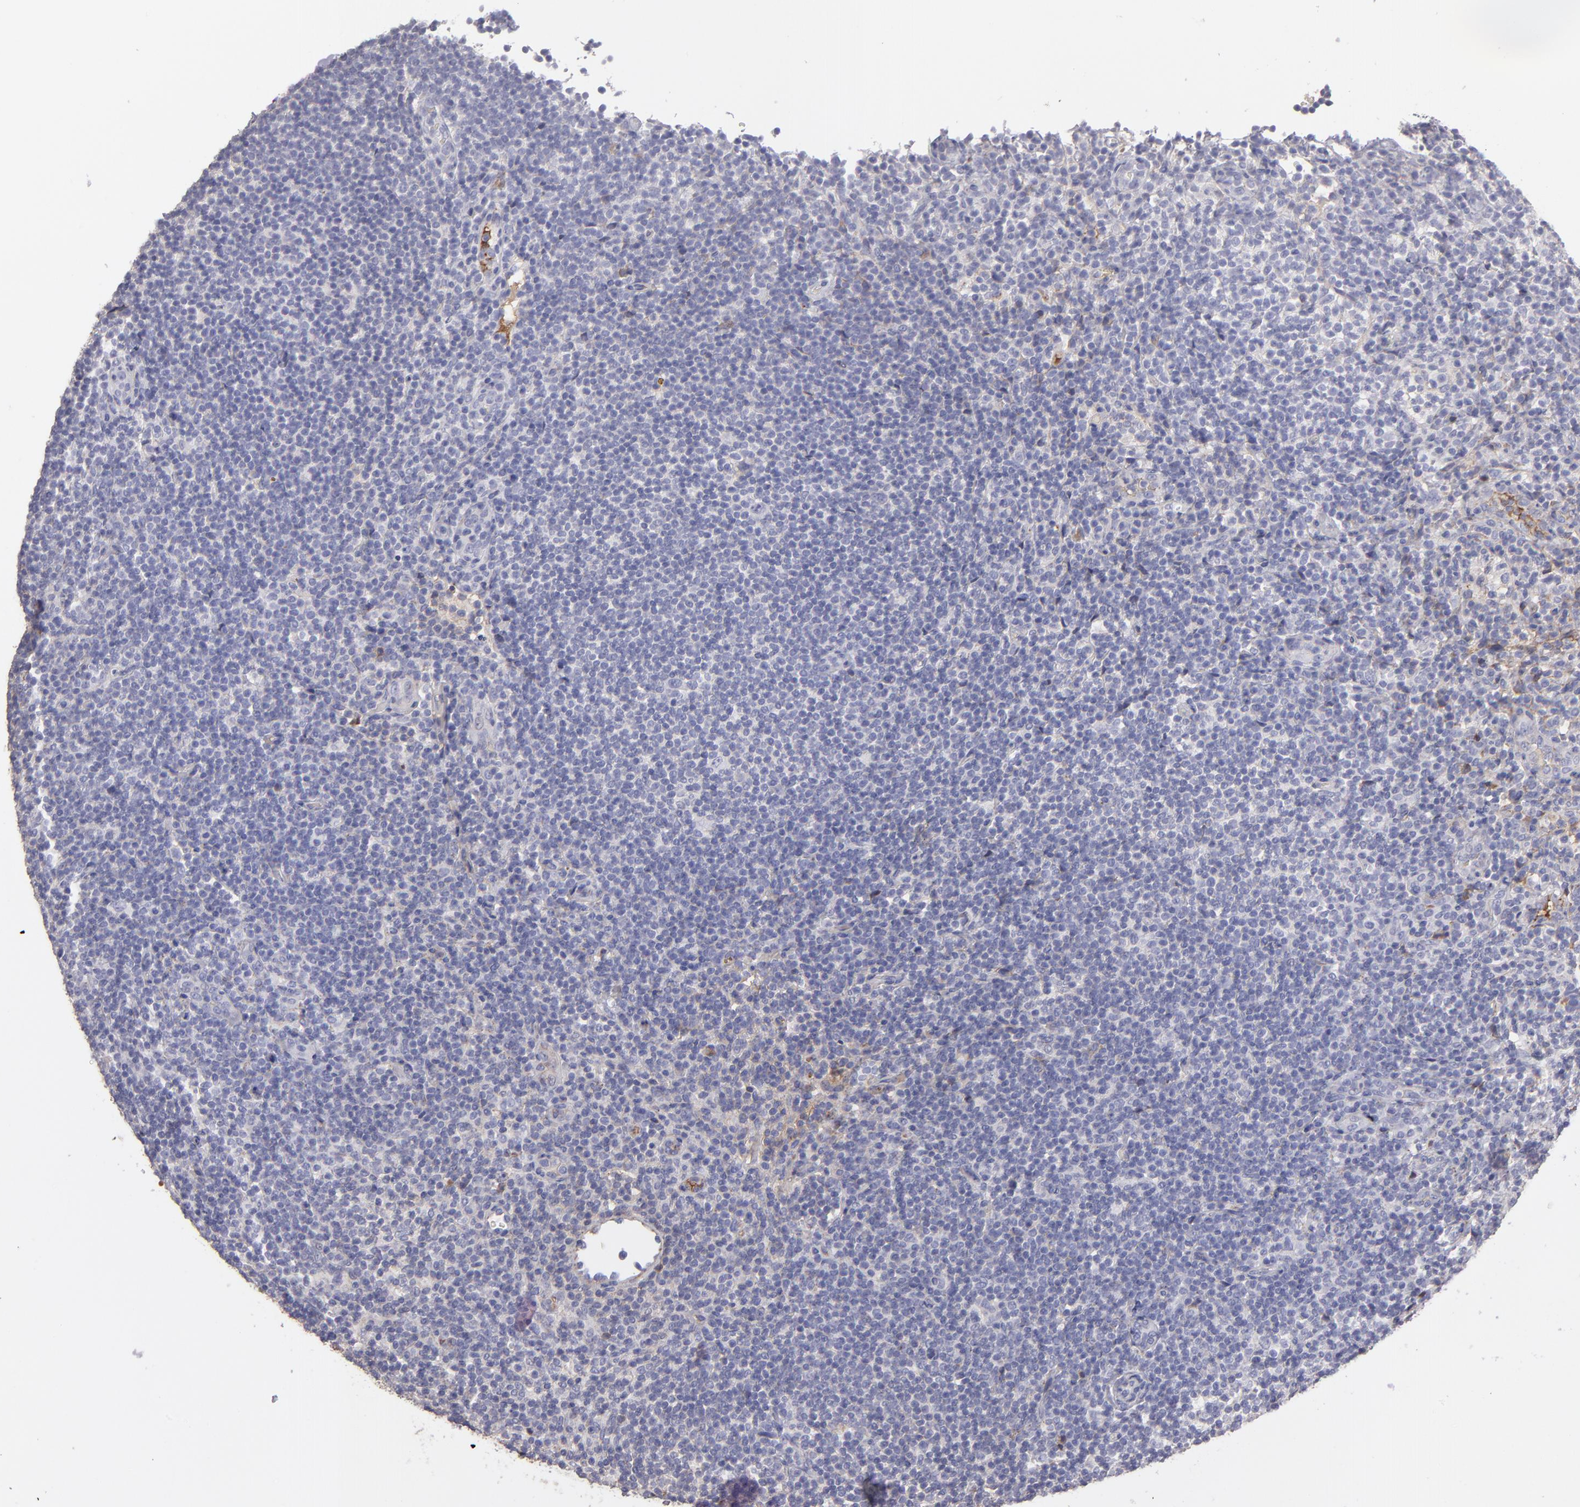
{"staining": {"intensity": "negative", "quantity": "none", "location": "none"}, "tissue": "lymphoma", "cell_type": "Tumor cells", "image_type": "cancer", "snomed": [{"axis": "morphology", "description": "Malignant lymphoma, non-Hodgkin's type, Low grade"}, {"axis": "topography", "description": "Lymph node"}], "caption": "This is a micrograph of immunohistochemistry staining of low-grade malignant lymphoma, non-Hodgkin's type, which shows no positivity in tumor cells.", "gene": "ABCC4", "patient": {"sex": "female", "age": 76}}